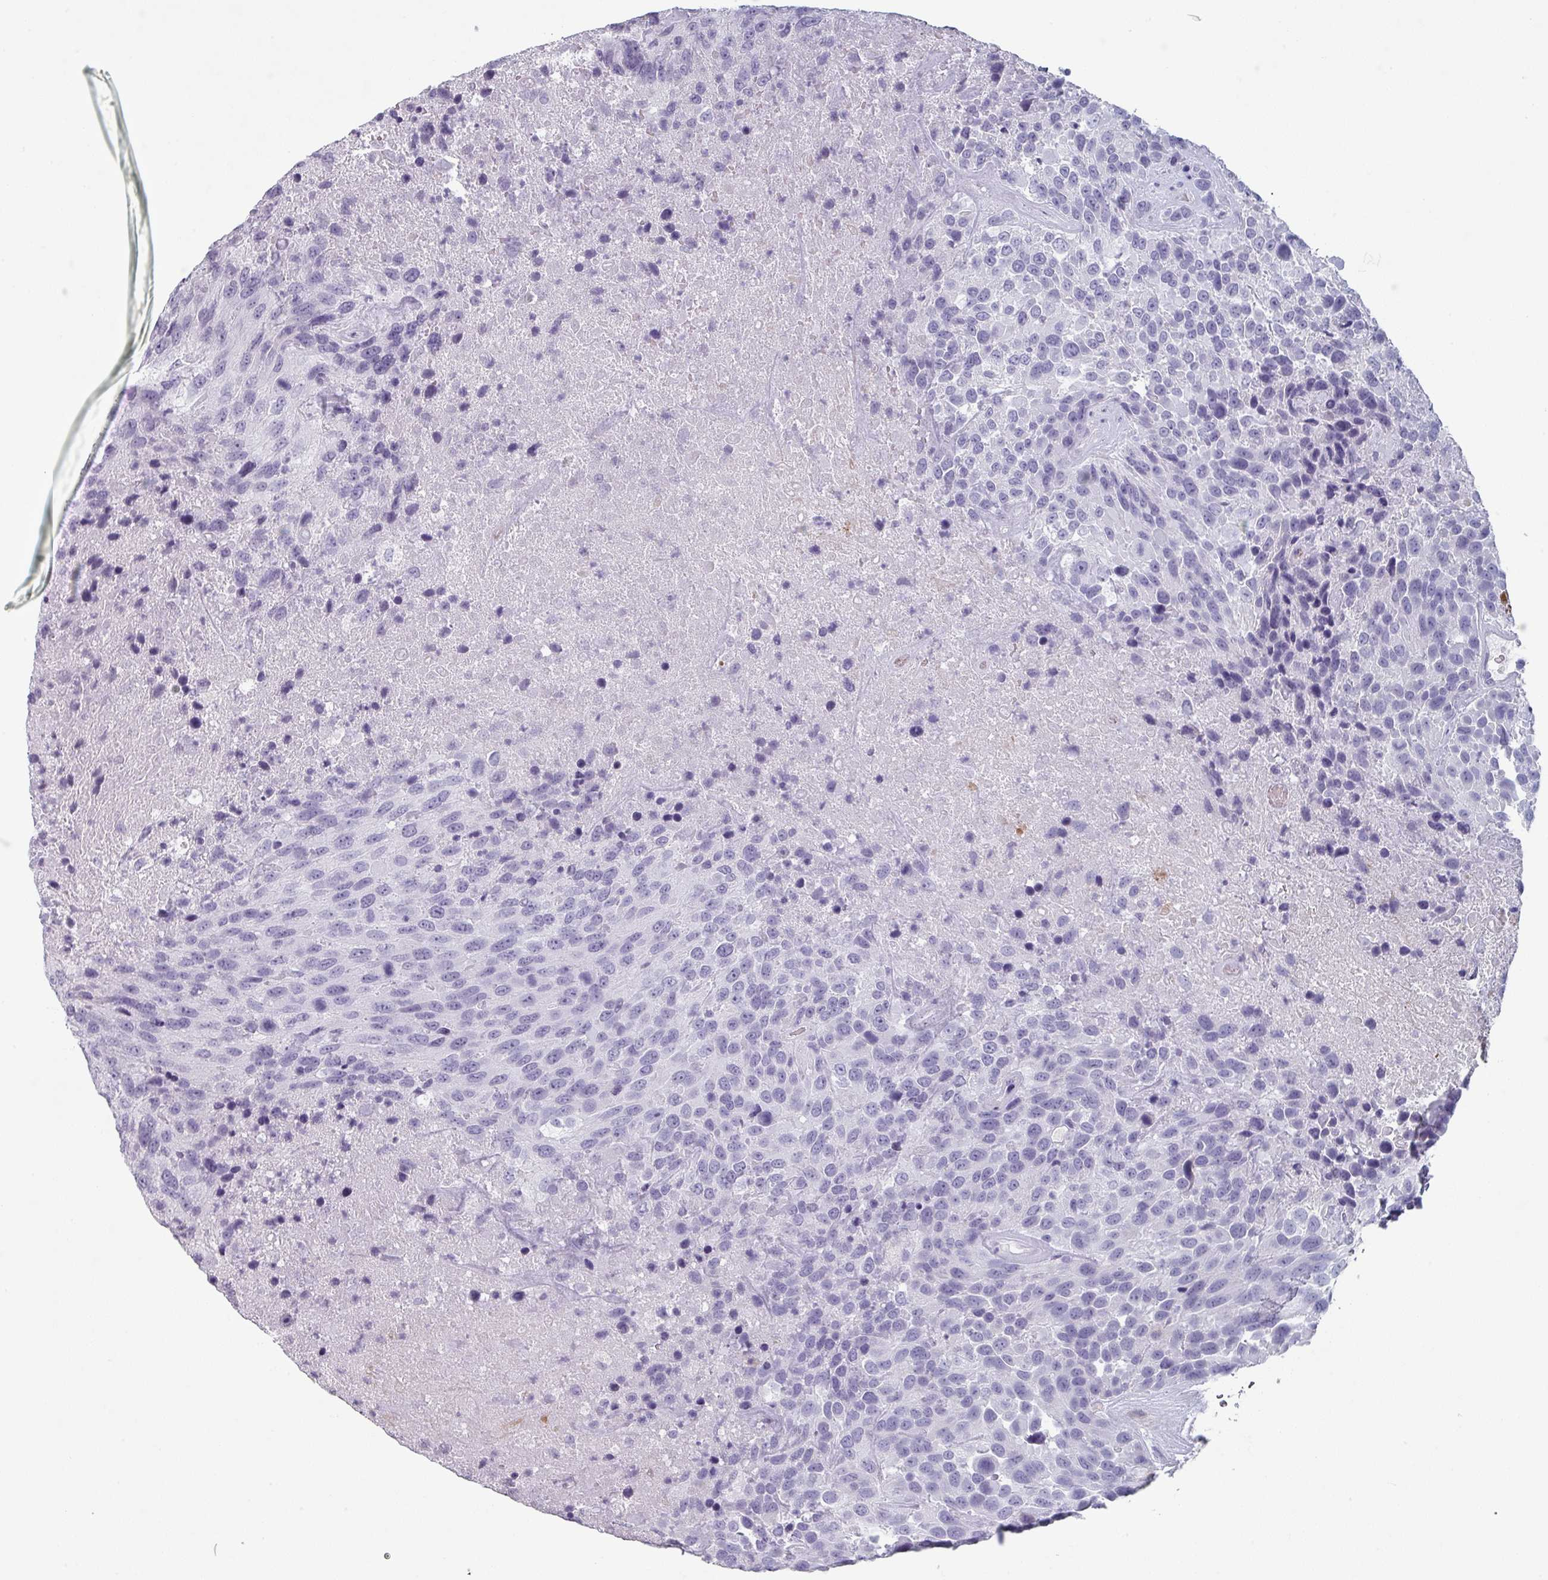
{"staining": {"intensity": "negative", "quantity": "none", "location": "none"}, "tissue": "urothelial cancer", "cell_type": "Tumor cells", "image_type": "cancer", "snomed": [{"axis": "morphology", "description": "Urothelial carcinoma, High grade"}, {"axis": "topography", "description": "Urinary bladder"}], "caption": "DAB (3,3'-diaminobenzidine) immunohistochemical staining of human high-grade urothelial carcinoma shows no significant expression in tumor cells.", "gene": "SLC35G2", "patient": {"sex": "female", "age": 70}}